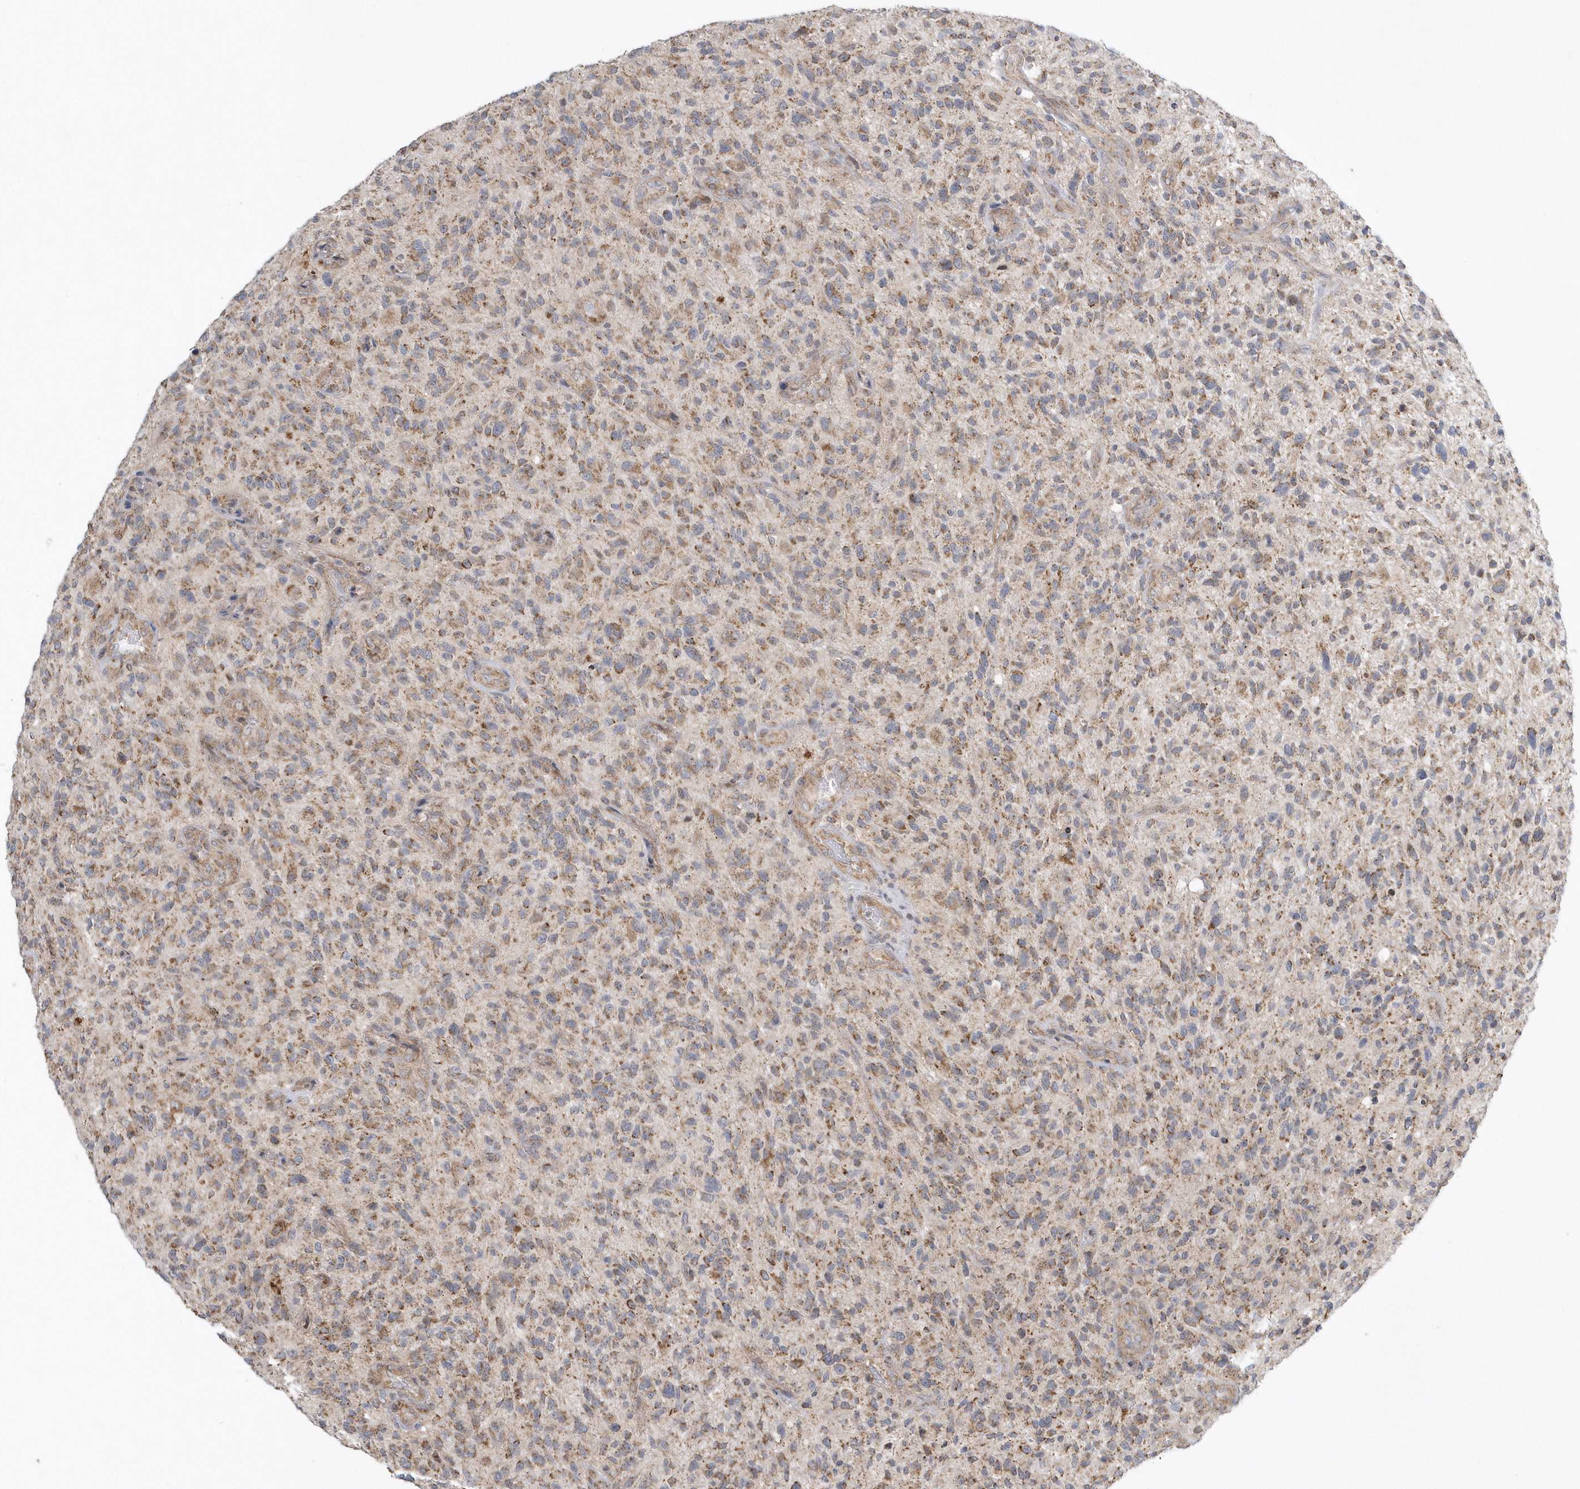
{"staining": {"intensity": "moderate", "quantity": ">75%", "location": "cytoplasmic/membranous"}, "tissue": "glioma", "cell_type": "Tumor cells", "image_type": "cancer", "snomed": [{"axis": "morphology", "description": "Glioma, malignant, High grade"}, {"axis": "topography", "description": "Brain"}], "caption": "This photomicrograph displays IHC staining of human glioma, with medium moderate cytoplasmic/membranous expression in approximately >75% of tumor cells.", "gene": "SLX9", "patient": {"sex": "male", "age": 47}}